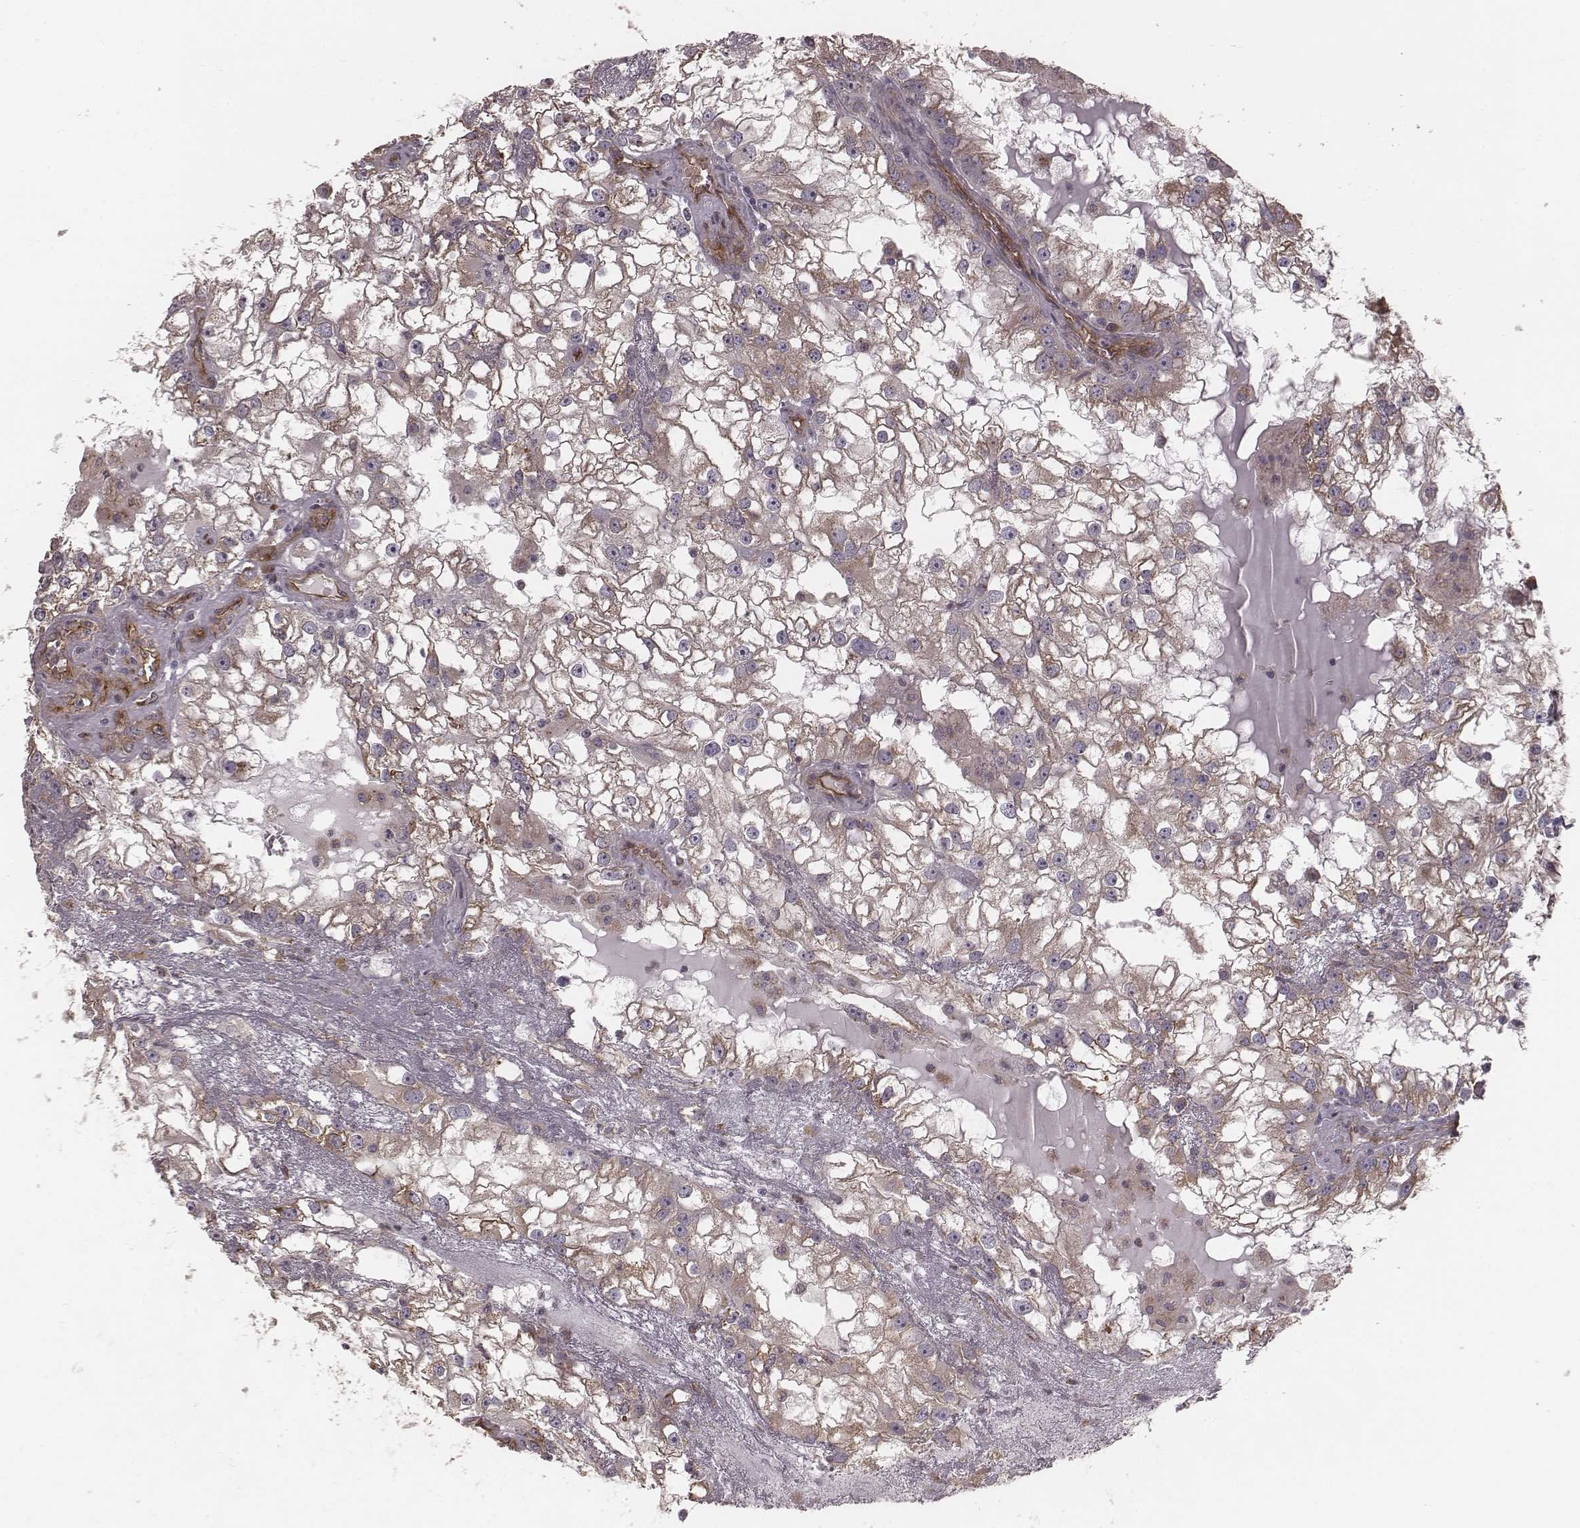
{"staining": {"intensity": "weak", "quantity": ">75%", "location": "cytoplasmic/membranous"}, "tissue": "renal cancer", "cell_type": "Tumor cells", "image_type": "cancer", "snomed": [{"axis": "morphology", "description": "Adenocarcinoma, NOS"}, {"axis": "topography", "description": "Kidney"}], "caption": "IHC staining of renal adenocarcinoma, which shows low levels of weak cytoplasmic/membranous staining in about >75% of tumor cells indicating weak cytoplasmic/membranous protein positivity. The staining was performed using DAB (brown) for protein detection and nuclei were counterstained in hematoxylin (blue).", "gene": "PALMD", "patient": {"sex": "male", "age": 59}}